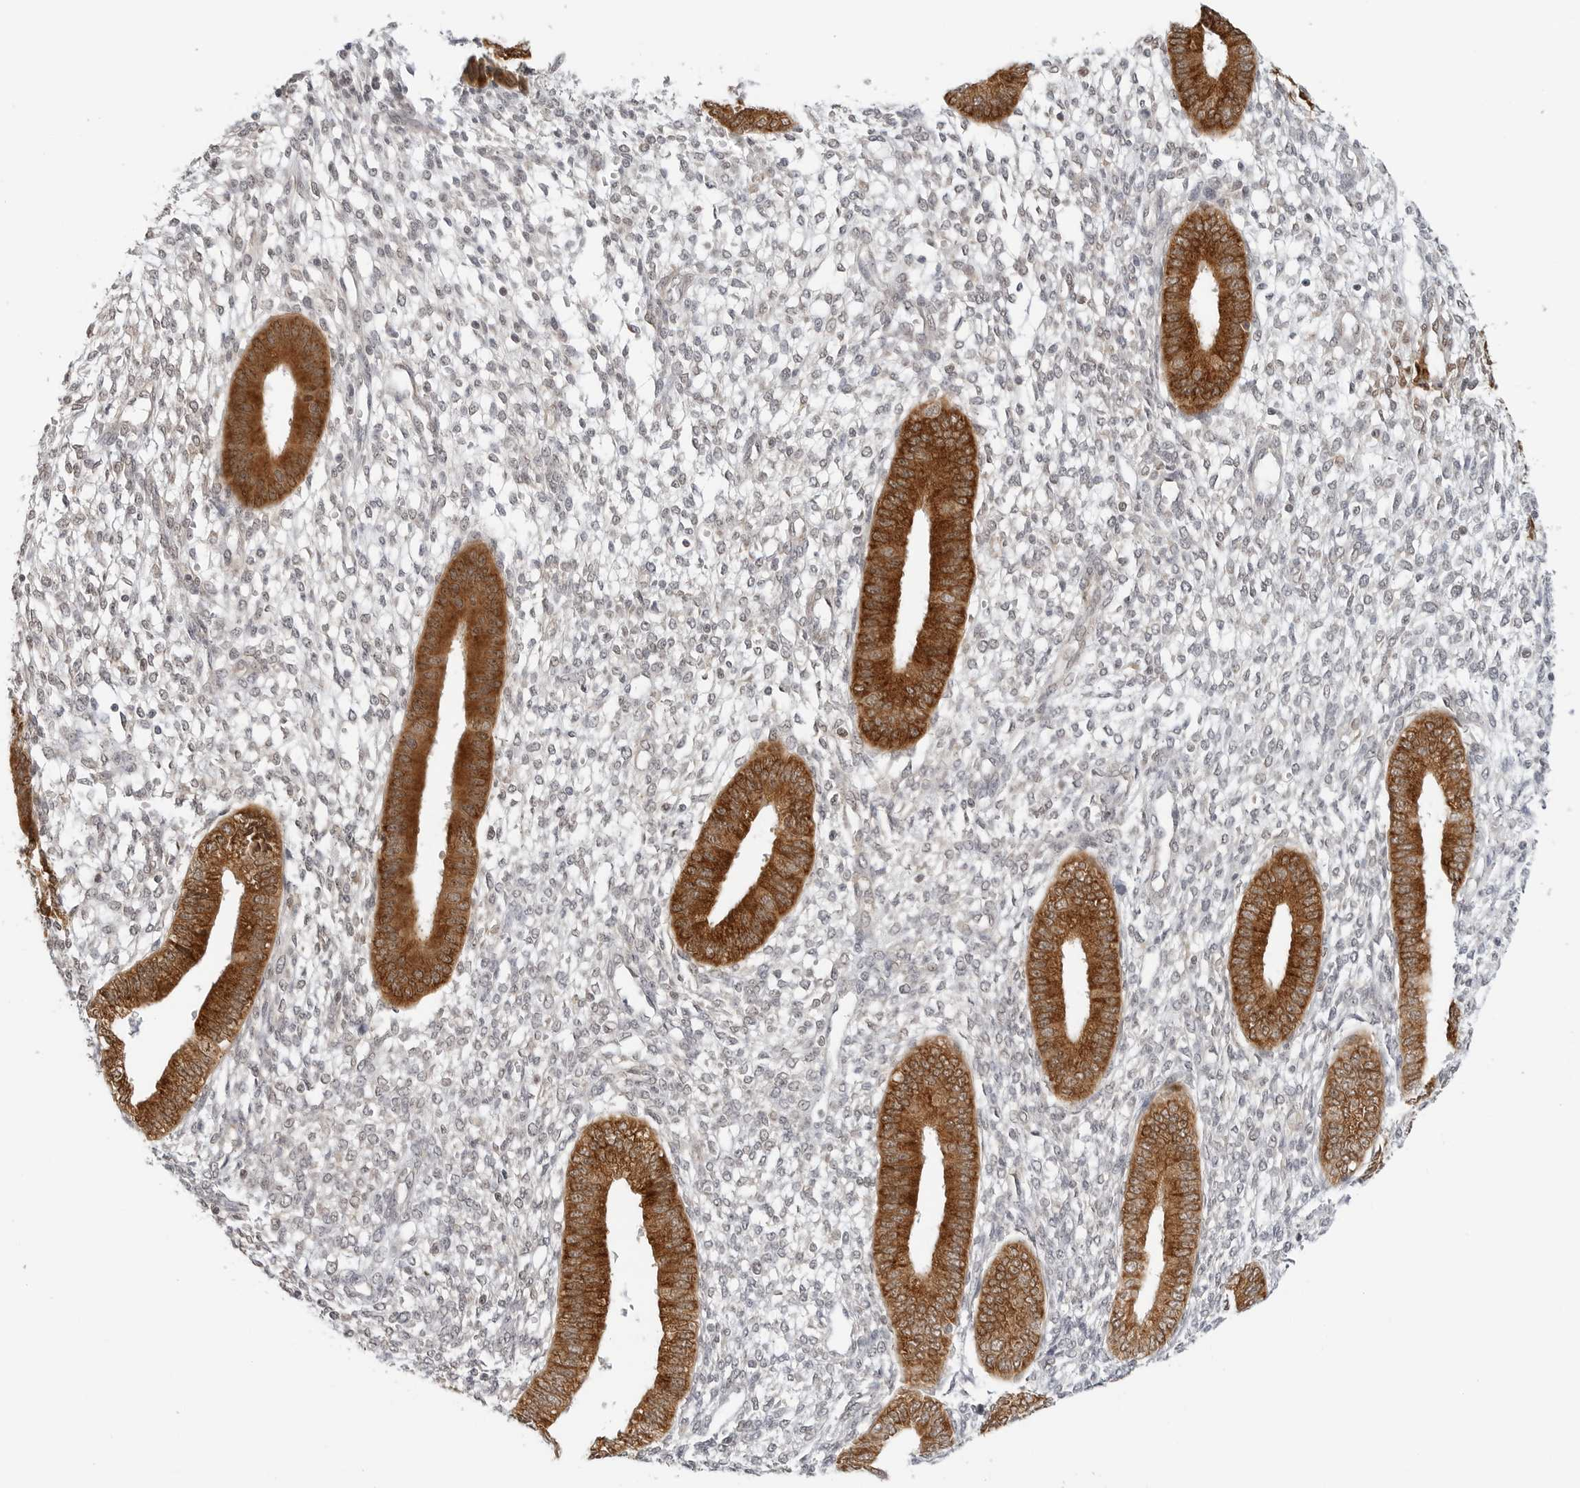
{"staining": {"intensity": "negative", "quantity": "none", "location": "none"}, "tissue": "endometrium", "cell_type": "Cells in endometrial stroma", "image_type": "normal", "snomed": [{"axis": "morphology", "description": "Normal tissue, NOS"}, {"axis": "topography", "description": "Endometrium"}], "caption": "This is a image of IHC staining of normal endometrium, which shows no staining in cells in endometrial stroma. (Stains: DAB immunohistochemistry (IHC) with hematoxylin counter stain, Microscopy: brightfield microscopy at high magnification).", "gene": "METAP1", "patient": {"sex": "female", "age": 46}}